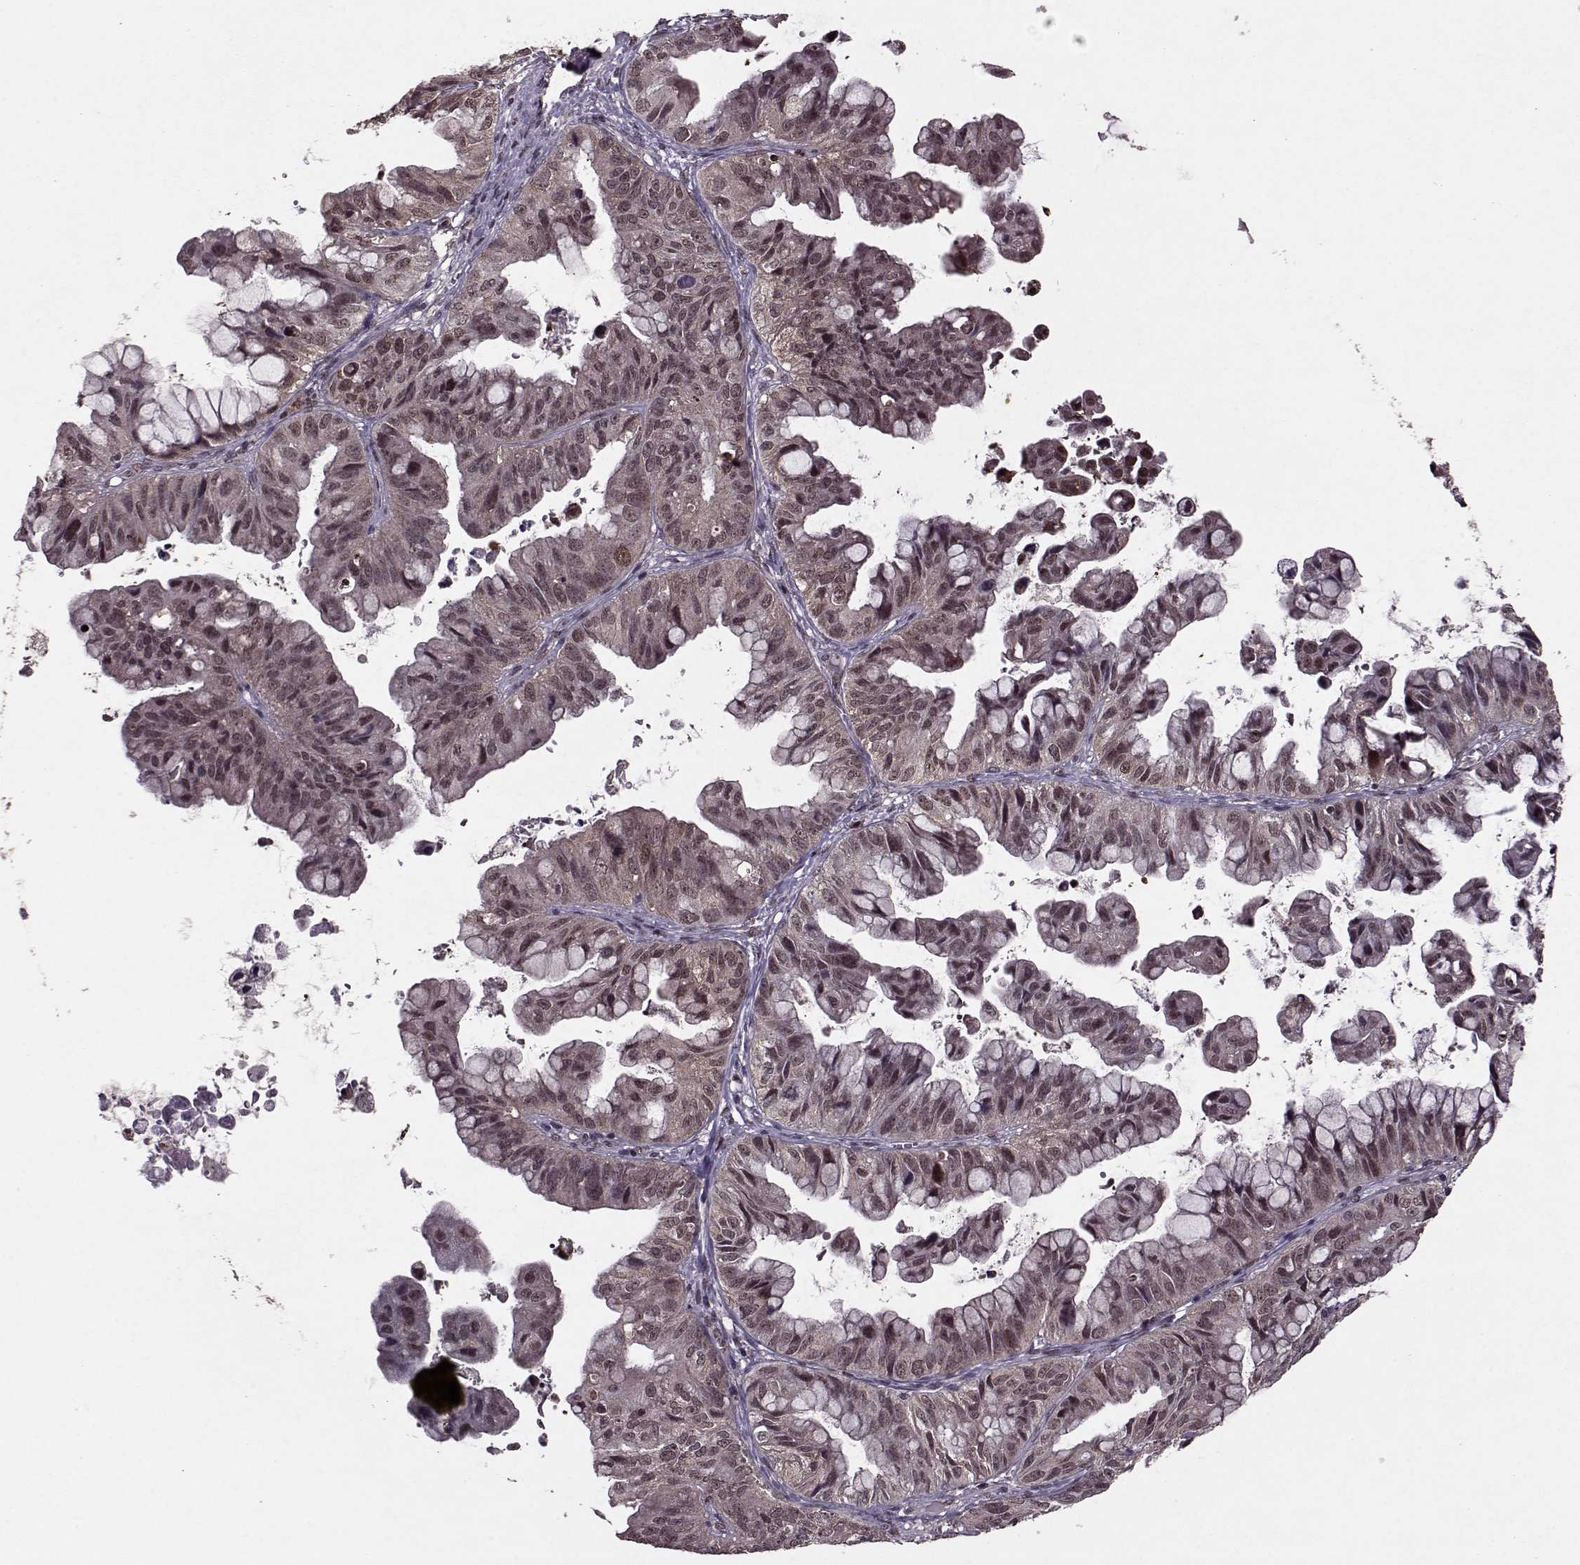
{"staining": {"intensity": "negative", "quantity": "none", "location": "none"}, "tissue": "ovarian cancer", "cell_type": "Tumor cells", "image_type": "cancer", "snomed": [{"axis": "morphology", "description": "Cystadenocarcinoma, mucinous, NOS"}, {"axis": "topography", "description": "Ovary"}], "caption": "Tumor cells are negative for brown protein staining in mucinous cystadenocarcinoma (ovarian).", "gene": "PSMA7", "patient": {"sex": "female", "age": 76}}